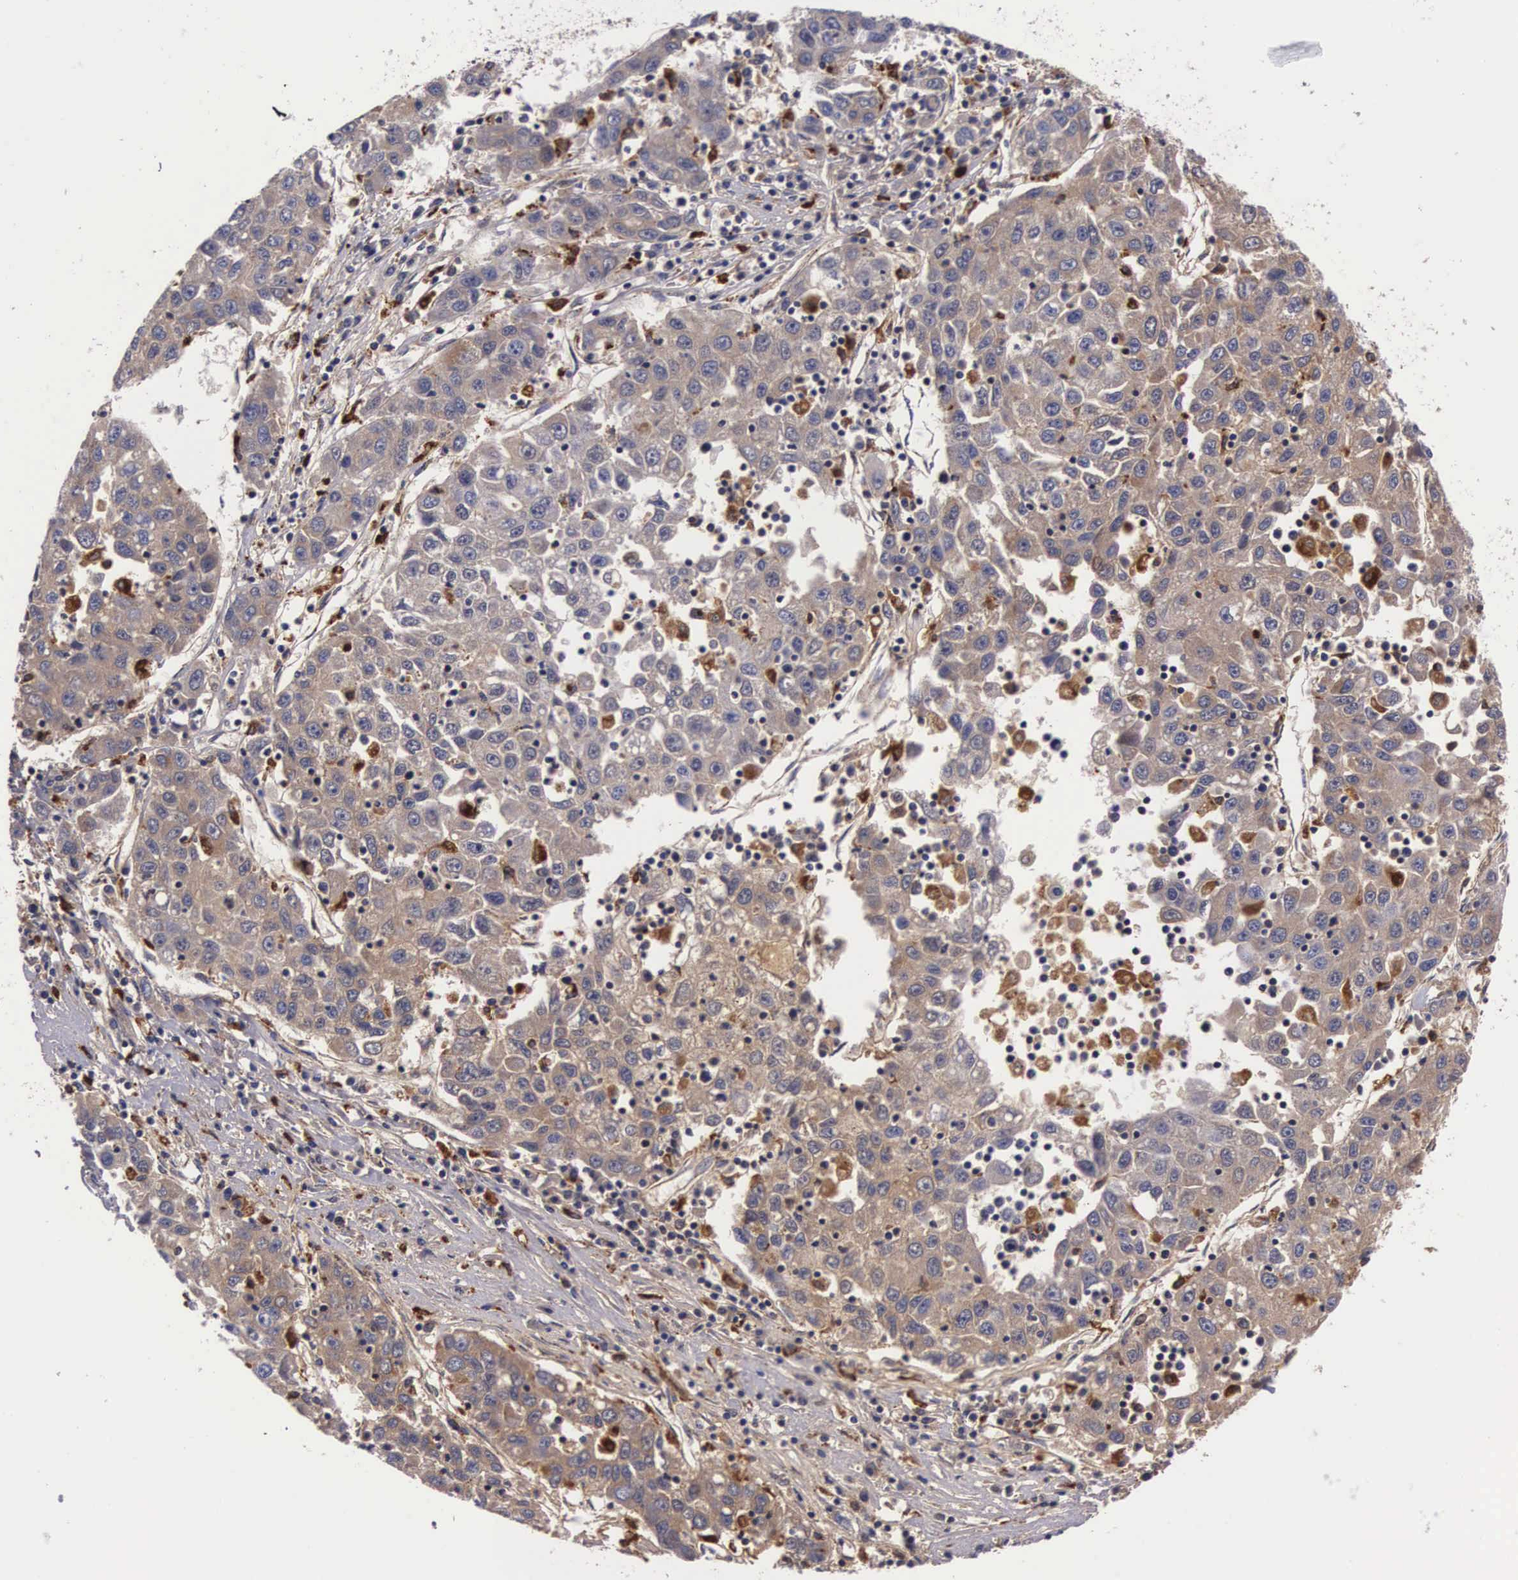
{"staining": {"intensity": "moderate", "quantity": ">75%", "location": "cytoplasmic/membranous"}, "tissue": "liver cancer", "cell_type": "Tumor cells", "image_type": "cancer", "snomed": [{"axis": "morphology", "description": "Carcinoma, Hepatocellular, NOS"}, {"axis": "topography", "description": "Liver"}], "caption": "Liver cancer was stained to show a protein in brown. There is medium levels of moderate cytoplasmic/membranous expression in about >75% of tumor cells.", "gene": "NAGA", "patient": {"sex": "male", "age": 49}}